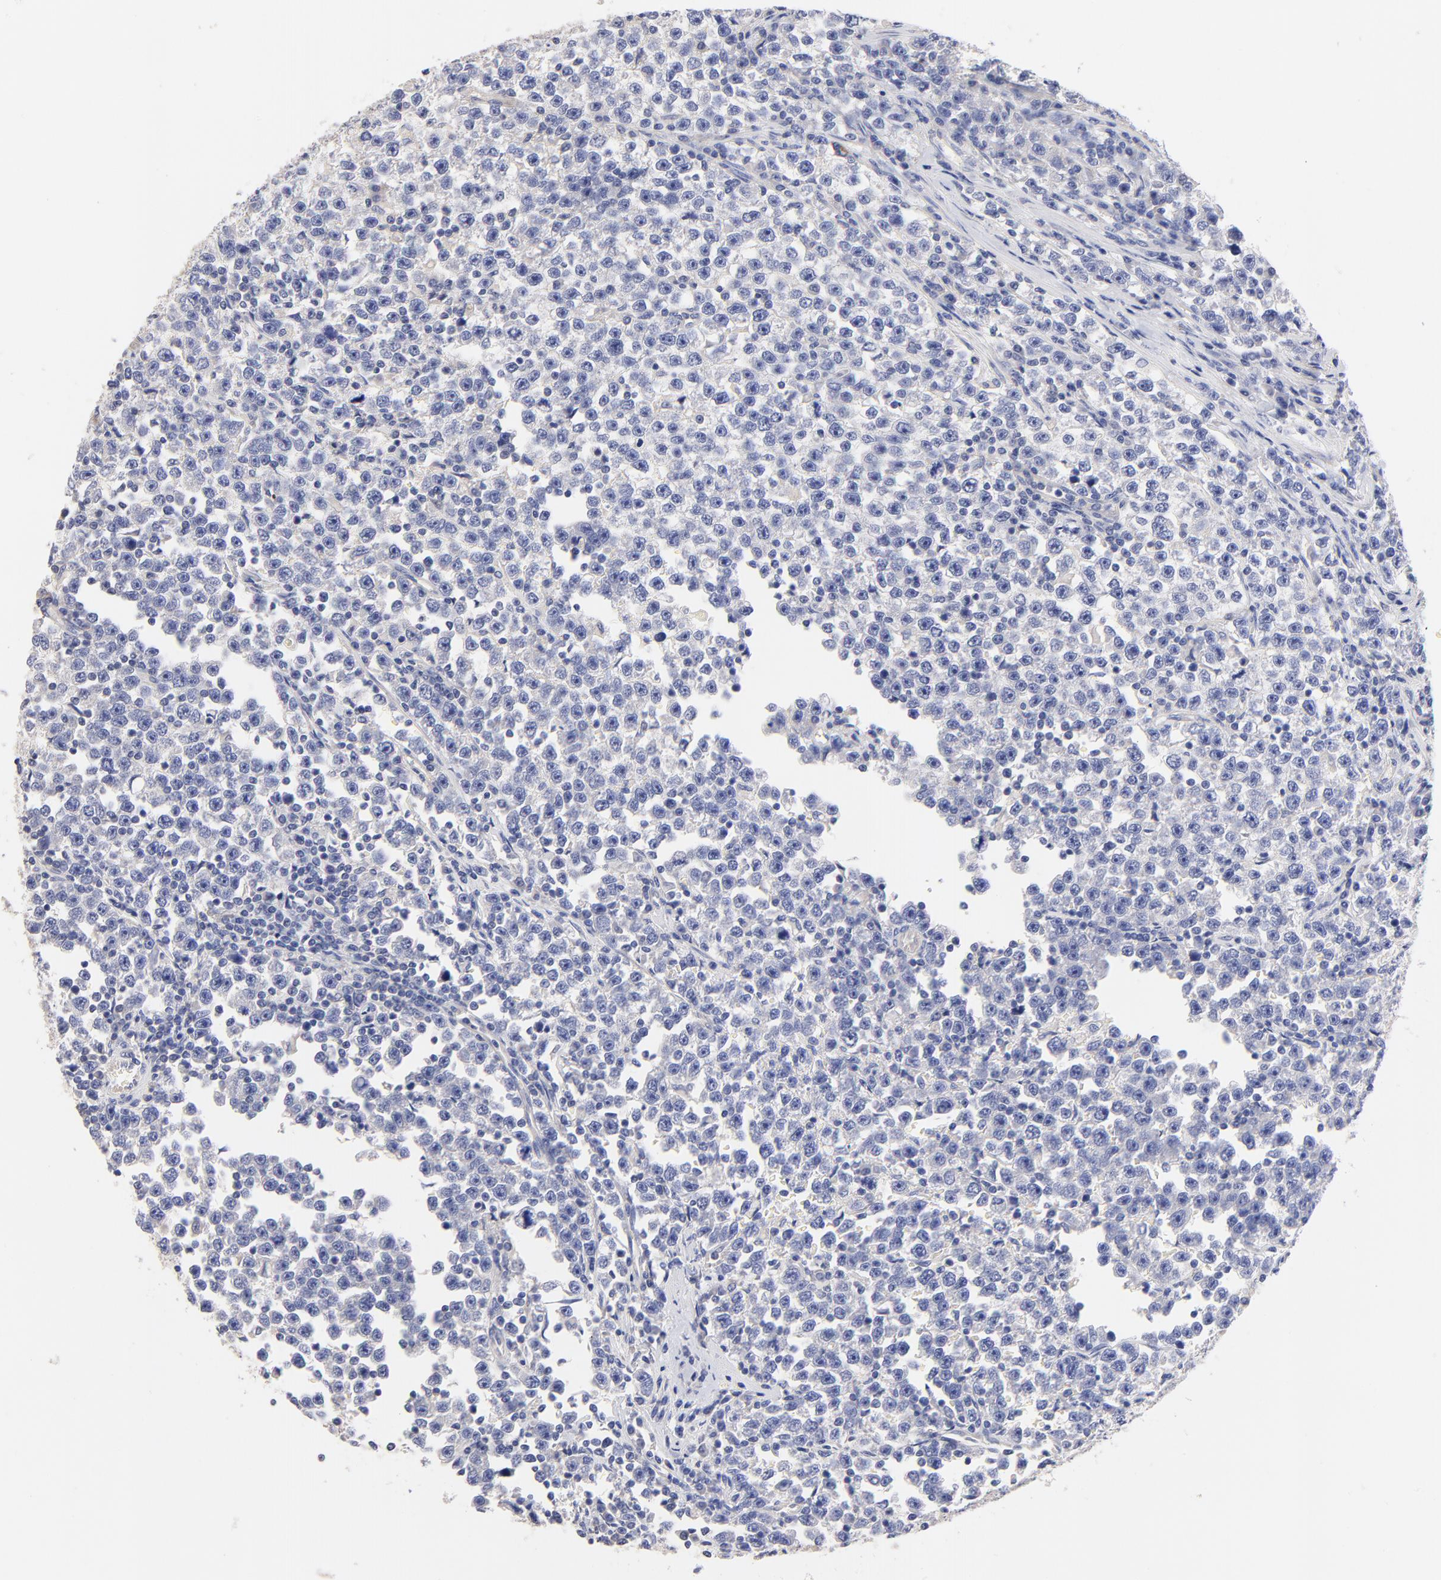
{"staining": {"intensity": "negative", "quantity": "none", "location": "none"}, "tissue": "testis cancer", "cell_type": "Tumor cells", "image_type": "cancer", "snomed": [{"axis": "morphology", "description": "Seminoma, NOS"}, {"axis": "topography", "description": "Testis"}], "caption": "An IHC photomicrograph of testis cancer (seminoma) is shown. There is no staining in tumor cells of testis cancer (seminoma). (Brightfield microscopy of DAB immunohistochemistry (IHC) at high magnification).", "gene": "HS3ST1", "patient": {"sex": "male", "age": 43}}